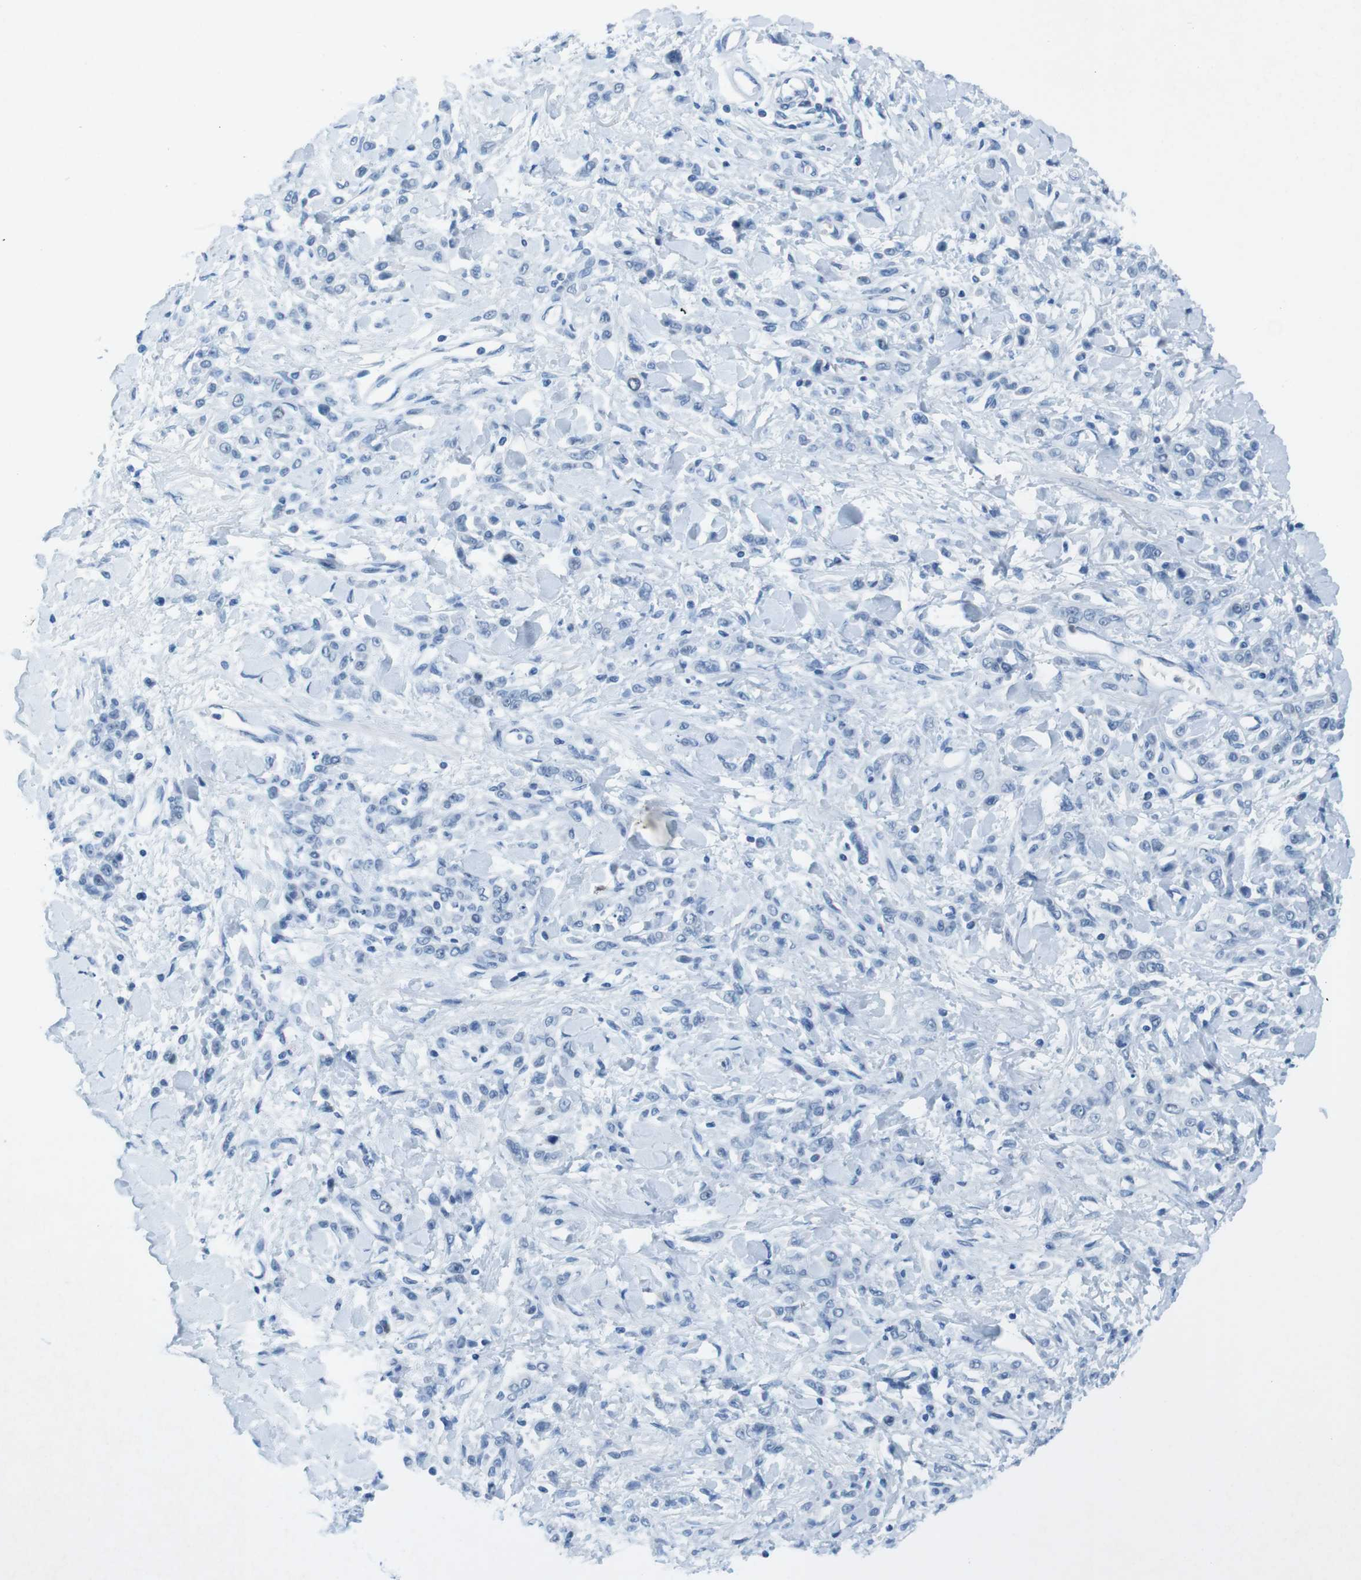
{"staining": {"intensity": "negative", "quantity": "none", "location": "none"}, "tissue": "stomach cancer", "cell_type": "Tumor cells", "image_type": "cancer", "snomed": [{"axis": "morphology", "description": "Normal tissue, NOS"}, {"axis": "morphology", "description": "Adenocarcinoma, NOS"}, {"axis": "topography", "description": "Stomach"}], "caption": "IHC micrograph of neoplastic tissue: adenocarcinoma (stomach) stained with DAB reveals no significant protein expression in tumor cells. The staining was performed using DAB (3,3'-diaminobenzidine) to visualize the protein expression in brown, while the nuclei were stained in blue with hematoxylin (Magnification: 20x).", "gene": "CTAG1B", "patient": {"sex": "male", "age": 82}}